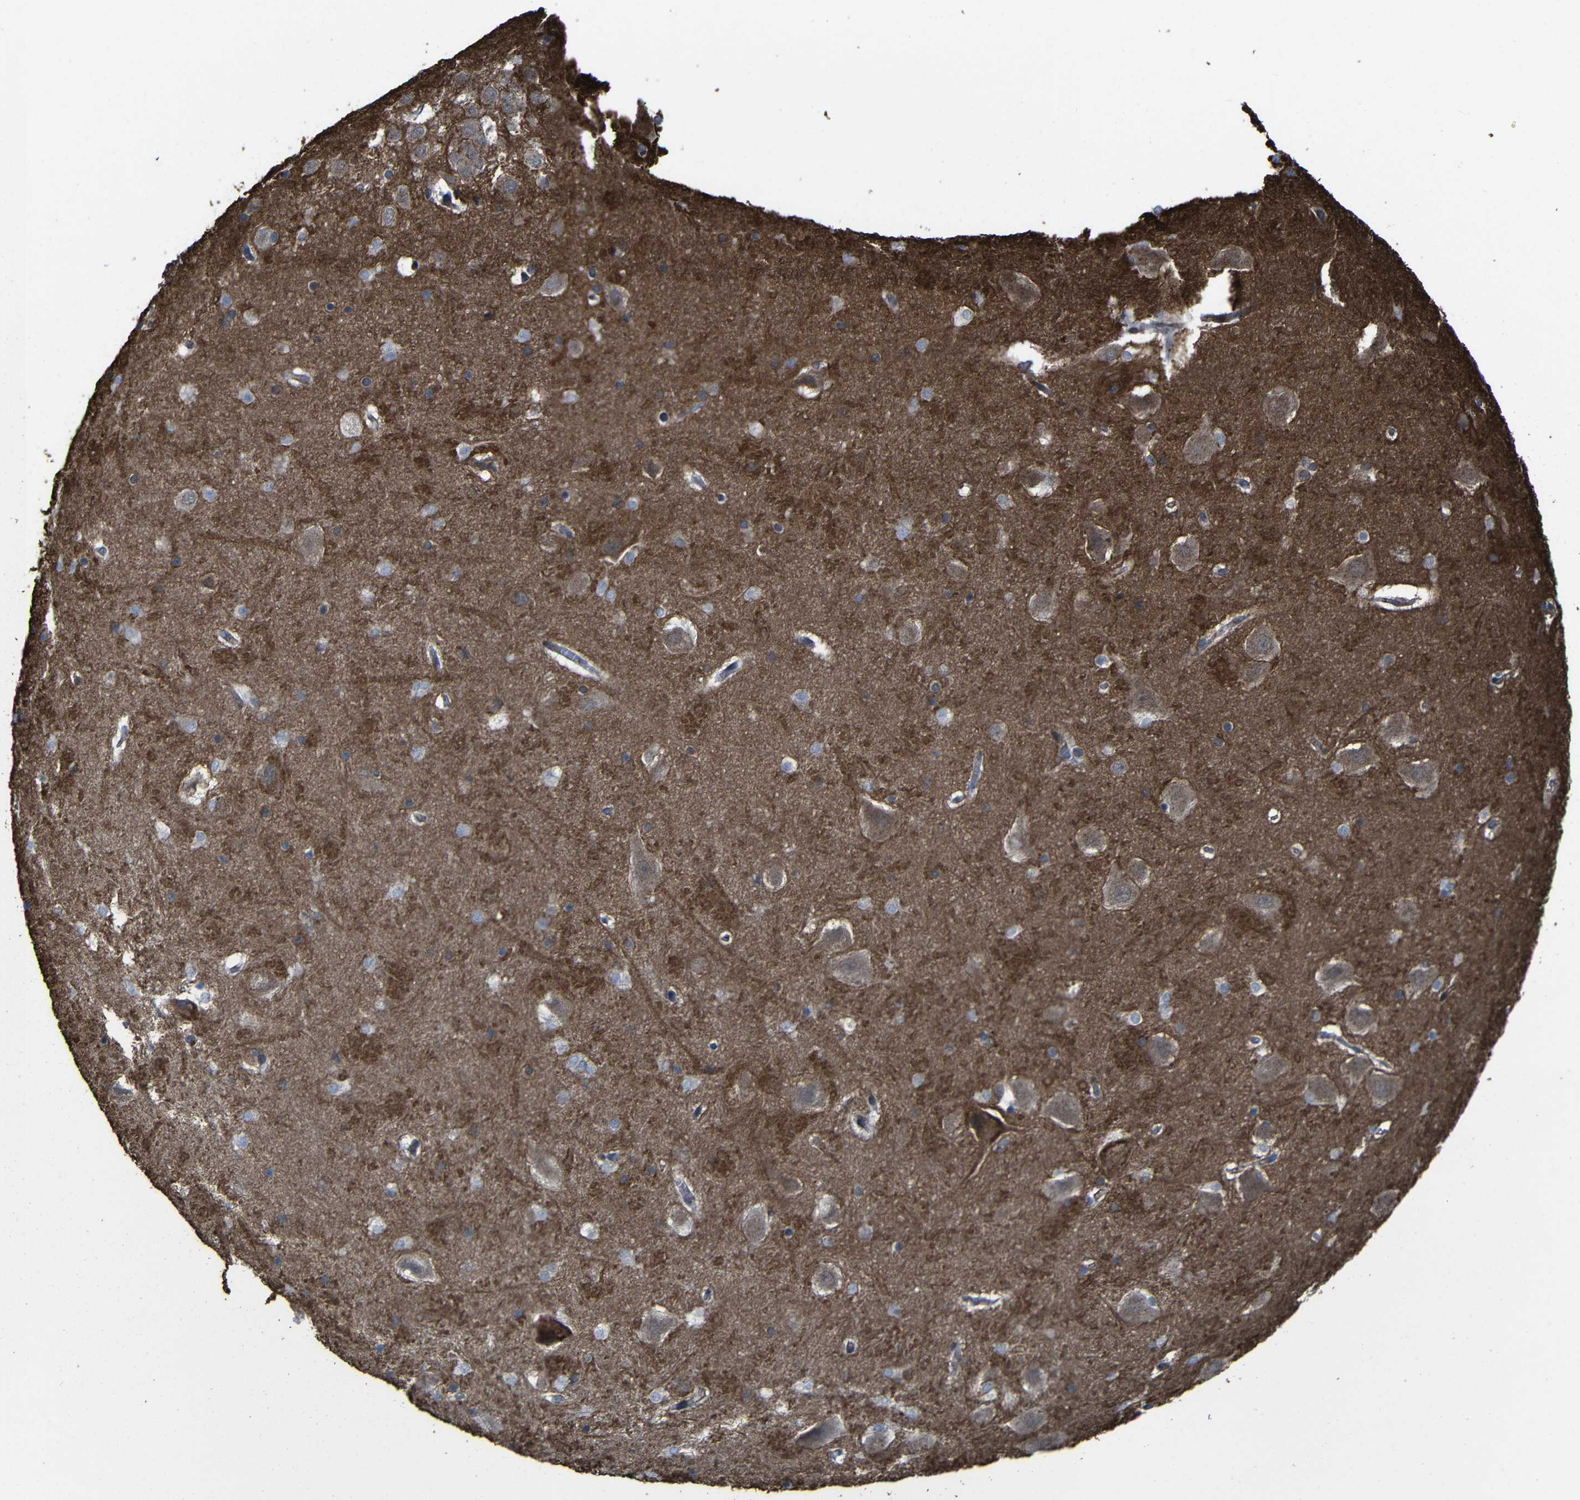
{"staining": {"intensity": "weak", "quantity": ">75%", "location": "cytoplasmic/membranous"}, "tissue": "hippocampus", "cell_type": "Glial cells", "image_type": "normal", "snomed": [{"axis": "morphology", "description": "Normal tissue, NOS"}, {"axis": "topography", "description": "Hippocampus"}], "caption": "This is an image of immunohistochemistry staining of normal hippocampus, which shows weak staining in the cytoplasmic/membranous of glial cells.", "gene": "KIAA0513", "patient": {"sex": "male", "age": 45}}